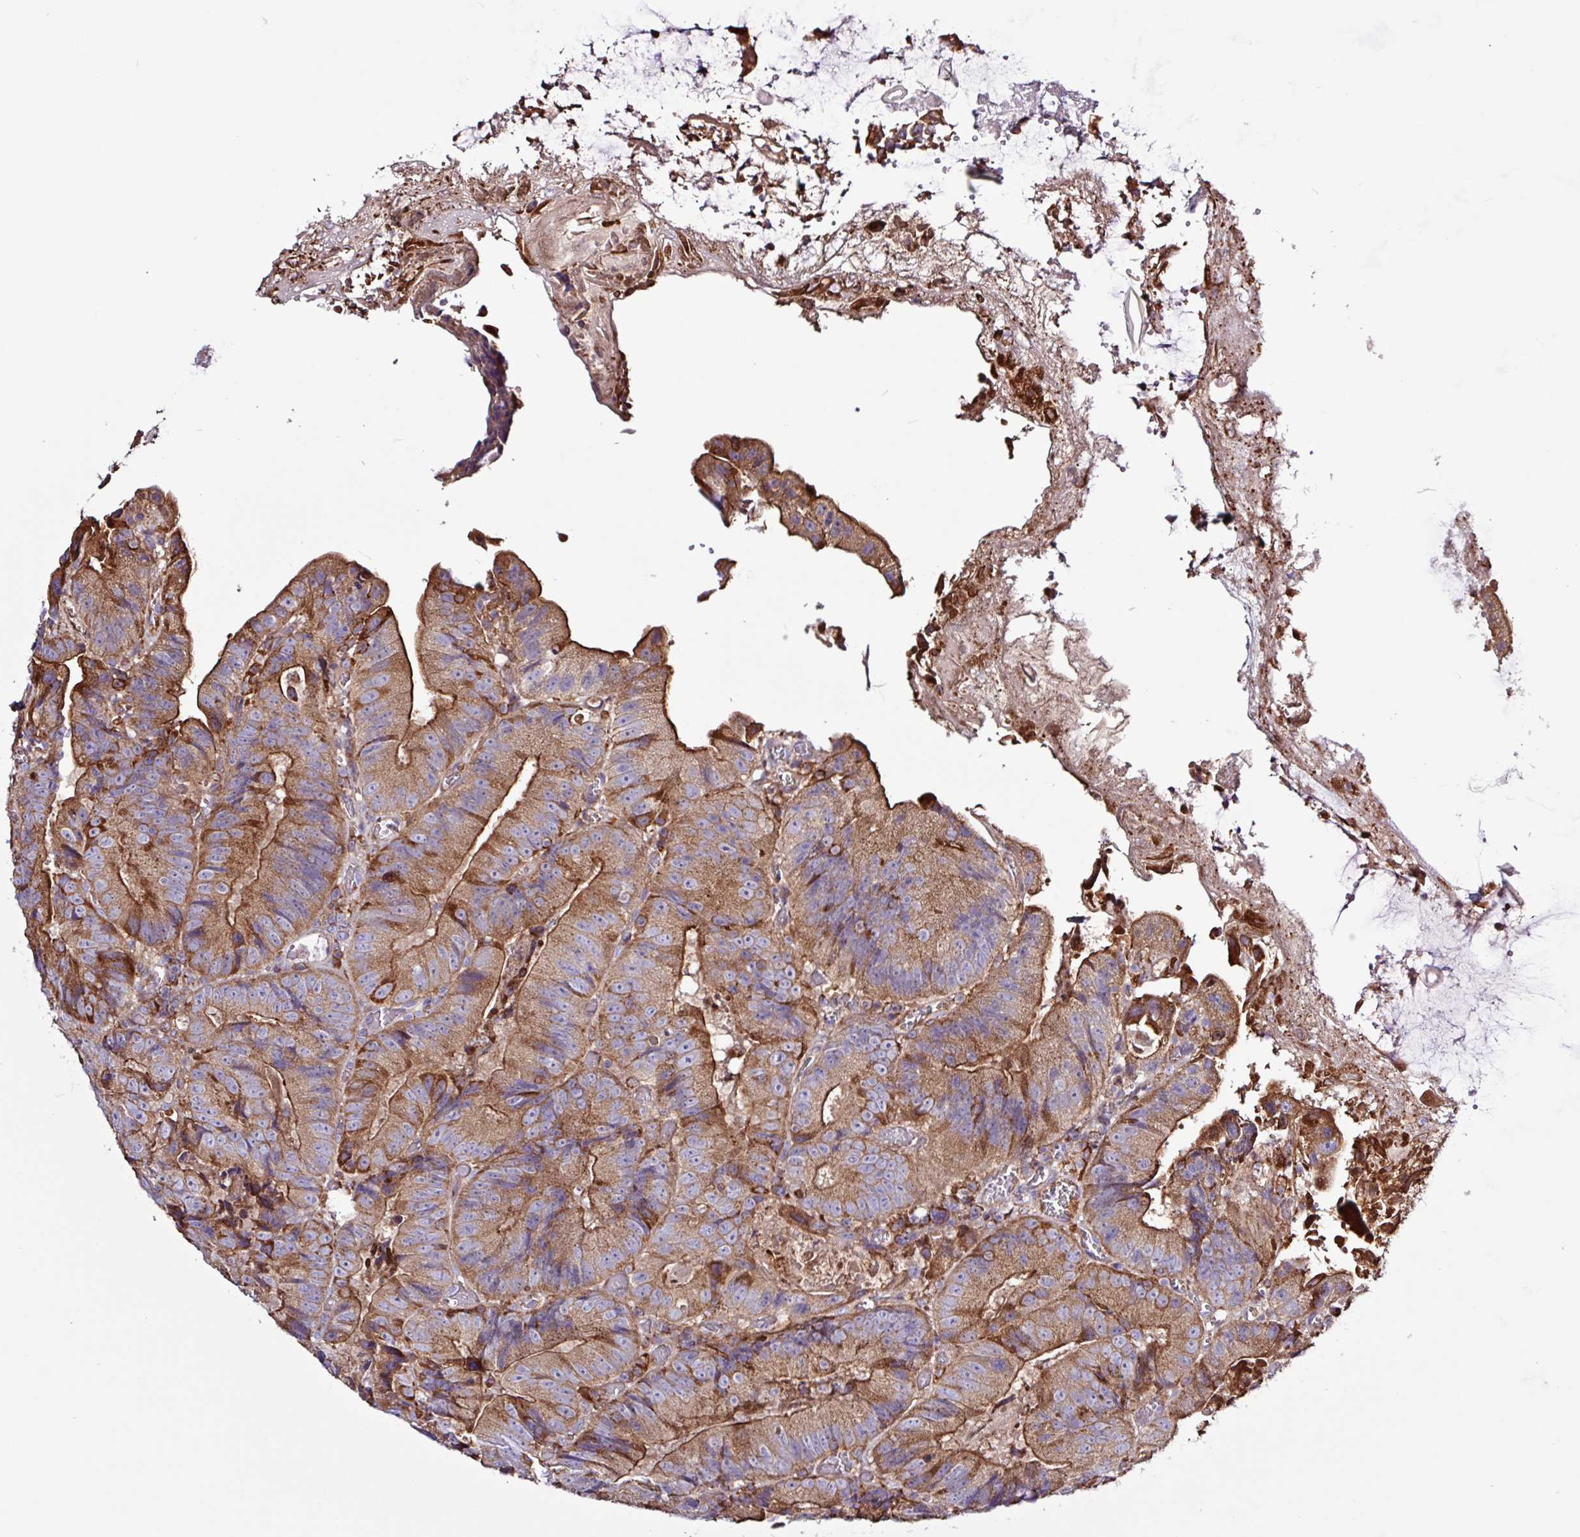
{"staining": {"intensity": "moderate", "quantity": ">75%", "location": "cytoplasmic/membranous"}, "tissue": "colorectal cancer", "cell_type": "Tumor cells", "image_type": "cancer", "snomed": [{"axis": "morphology", "description": "Adenocarcinoma, NOS"}, {"axis": "topography", "description": "Colon"}], "caption": "Protein expression analysis of human colorectal cancer reveals moderate cytoplasmic/membranous expression in about >75% of tumor cells. Ihc stains the protein in brown and the nuclei are stained blue.", "gene": "ACTR3", "patient": {"sex": "female", "age": 86}}